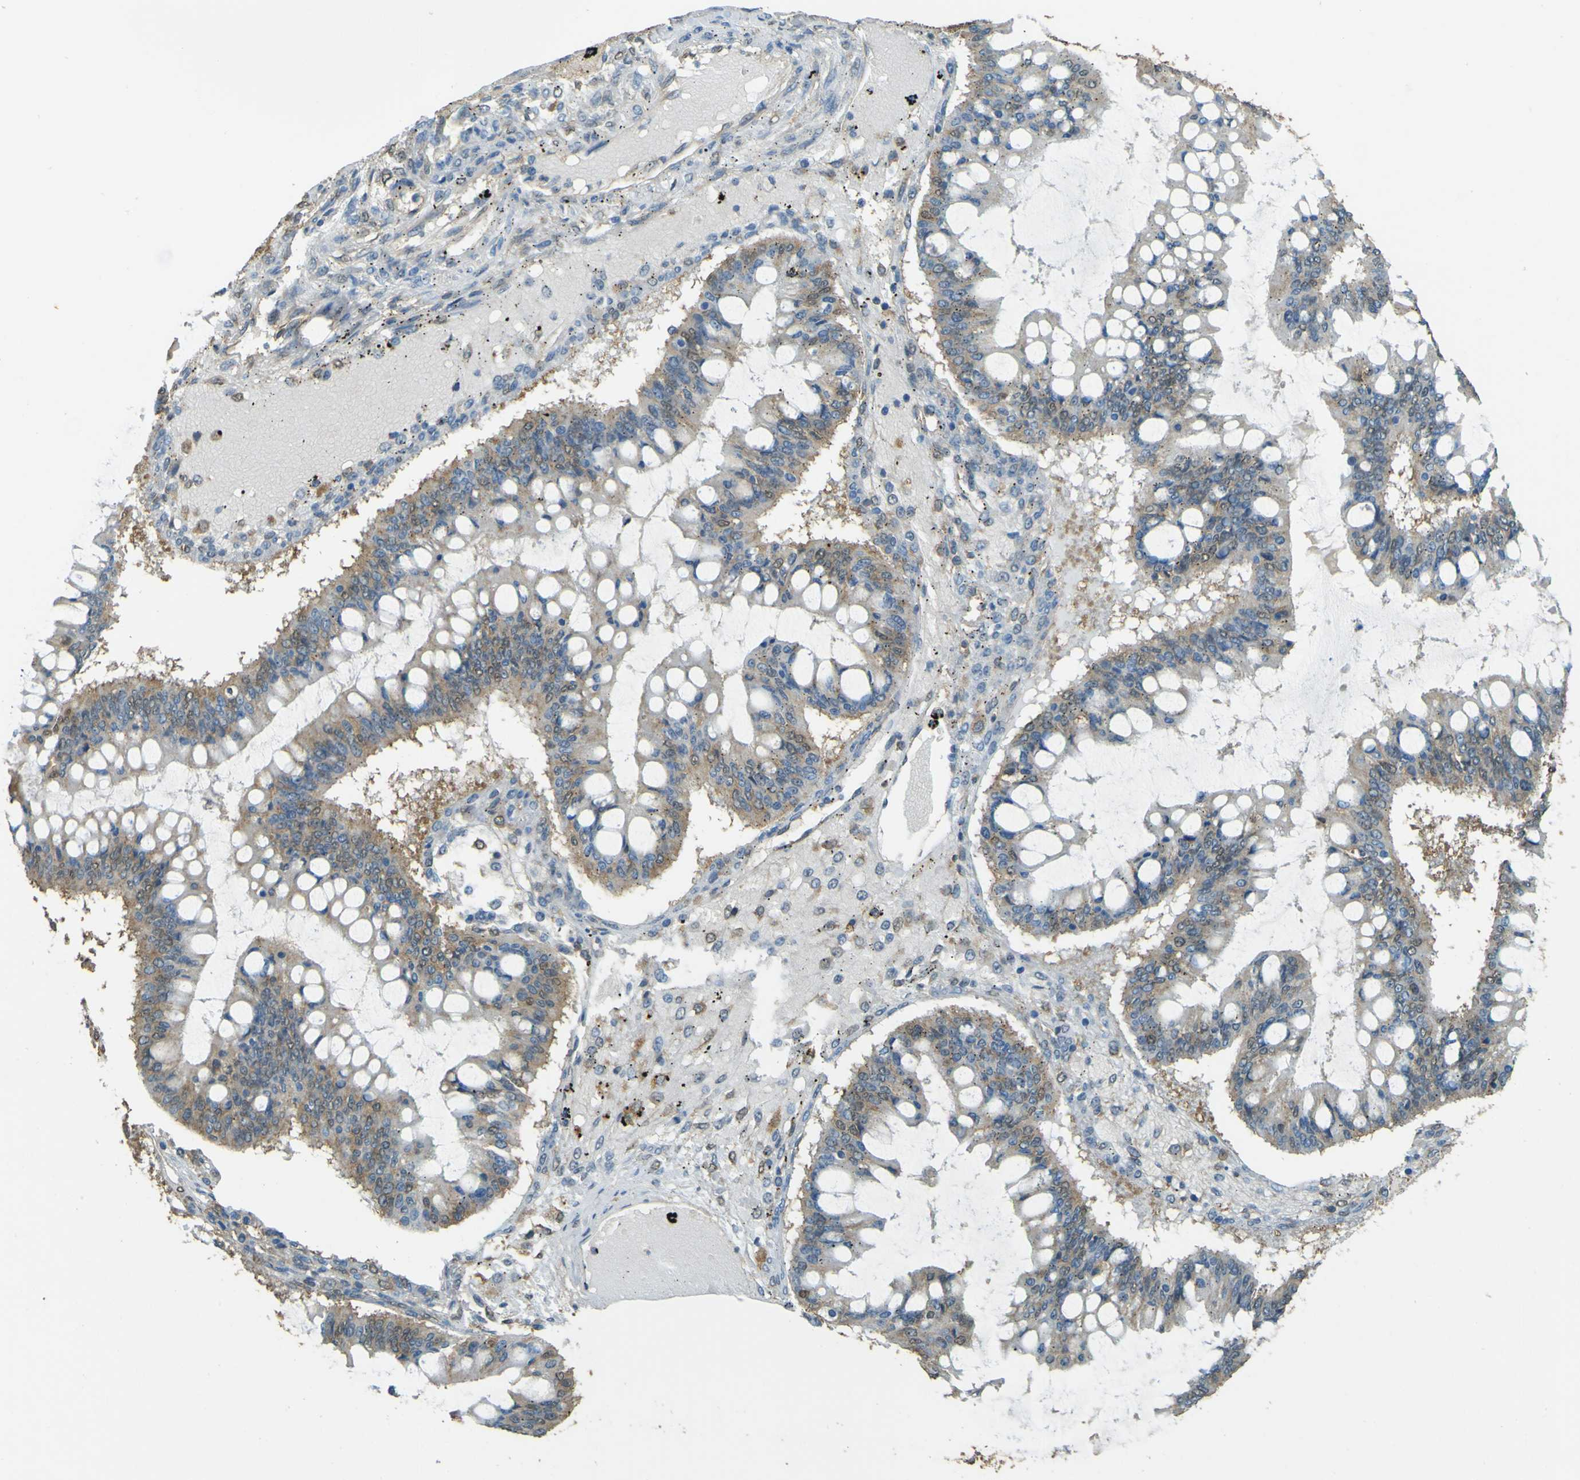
{"staining": {"intensity": "weak", "quantity": ">75%", "location": "cytoplasmic/membranous"}, "tissue": "ovarian cancer", "cell_type": "Tumor cells", "image_type": "cancer", "snomed": [{"axis": "morphology", "description": "Cystadenocarcinoma, mucinous, NOS"}, {"axis": "topography", "description": "Ovary"}], "caption": "Weak cytoplasmic/membranous staining for a protein is appreciated in approximately >75% of tumor cells of ovarian mucinous cystadenocarcinoma using immunohistochemistry (IHC).", "gene": "GOLGA1", "patient": {"sex": "female", "age": 73}}